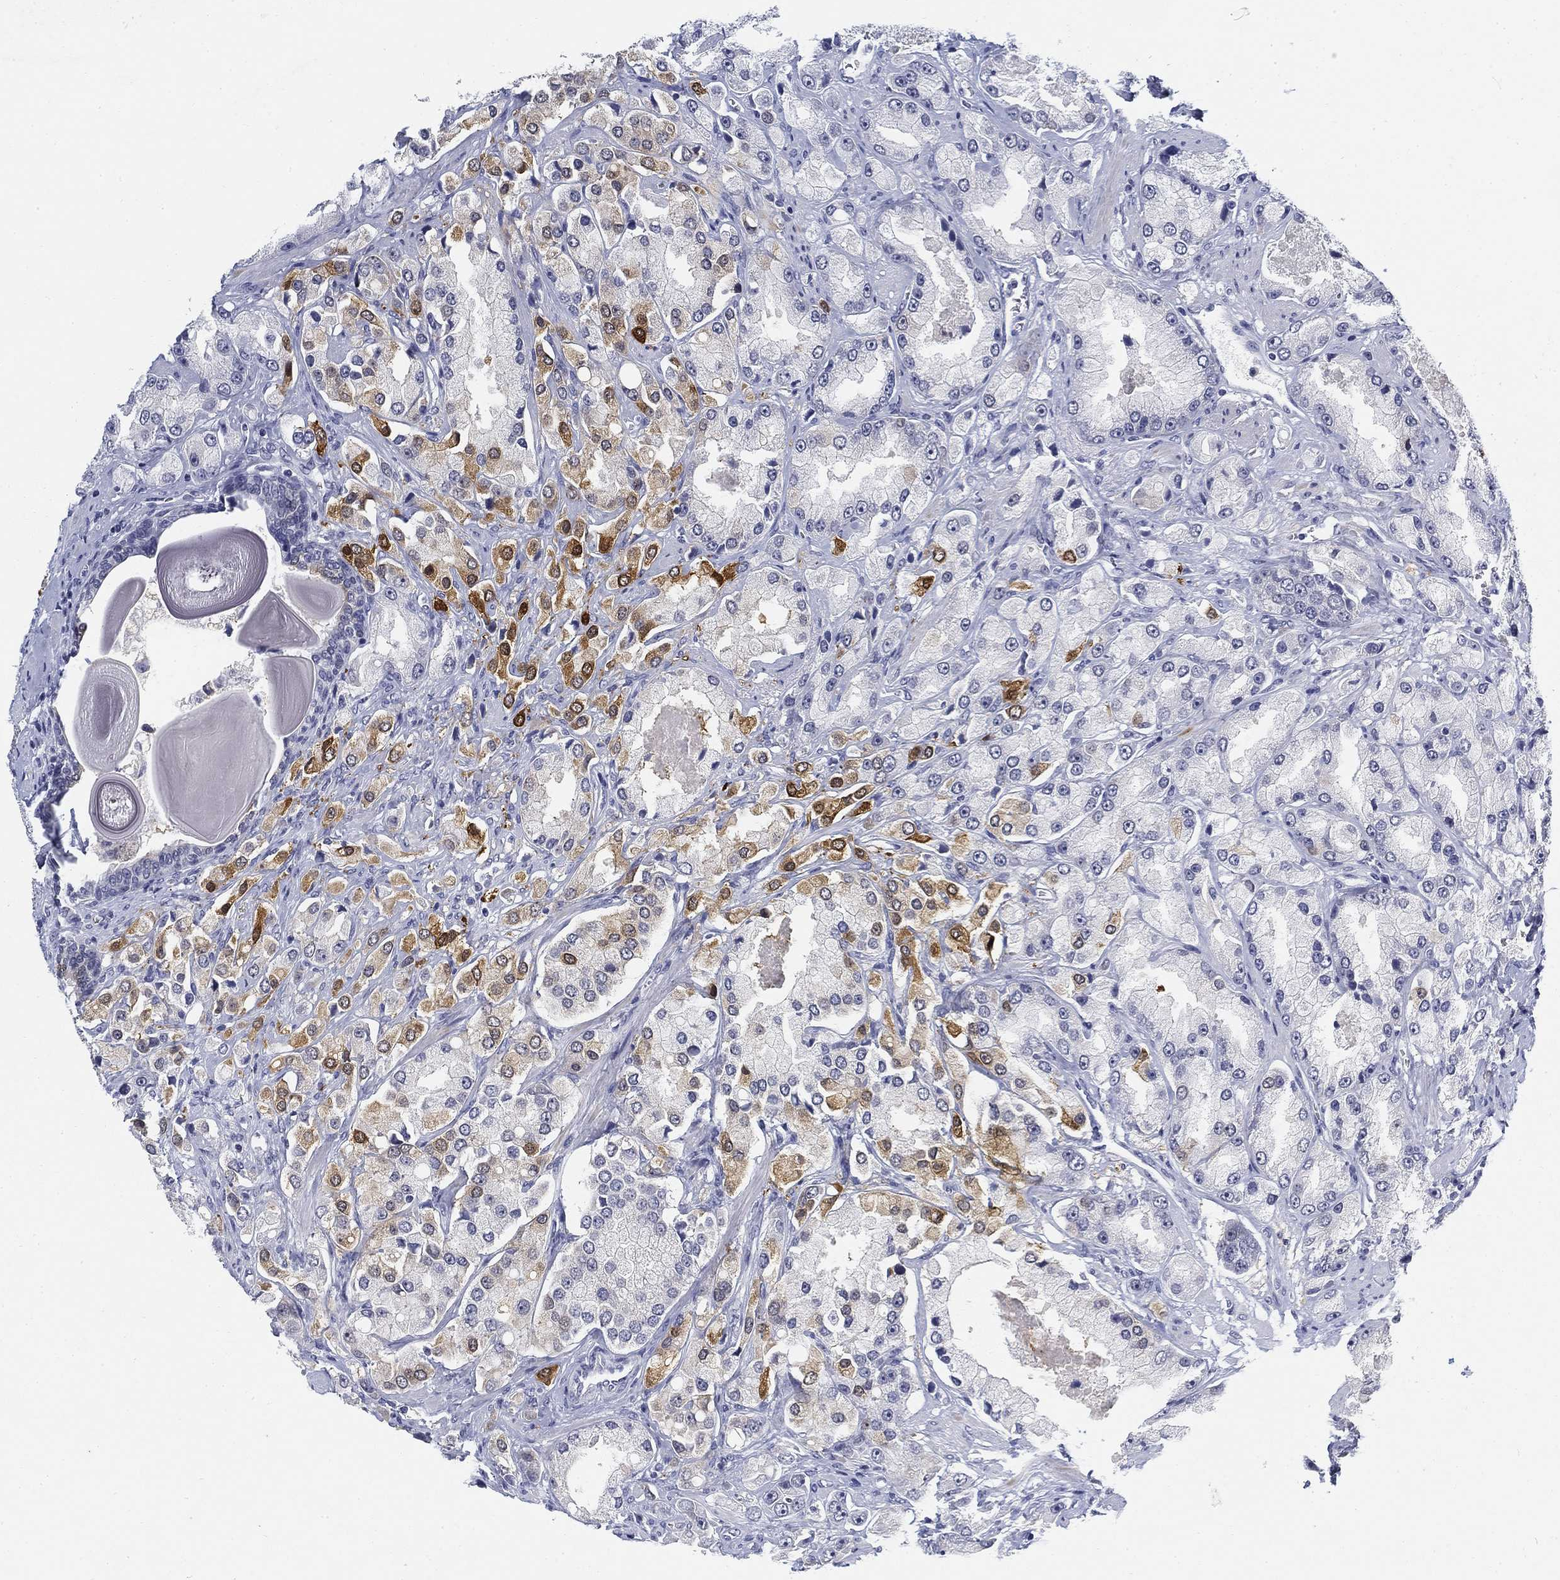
{"staining": {"intensity": "strong", "quantity": "25%-75%", "location": "cytoplasmic/membranous"}, "tissue": "prostate cancer", "cell_type": "Tumor cells", "image_type": "cancer", "snomed": [{"axis": "morphology", "description": "Adenocarcinoma, NOS"}, {"axis": "topography", "description": "Prostate and seminal vesicle, NOS"}, {"axis": "topography", "description": "Prostate"}], "caption": "Prostate cancer was stained to show a protein in brown. There is high levels of strong cytoplasmic/membranous positivity in approximately 25%-75% of tumor cells. The protein is stained brown, and the nuclei are stained in blue (DAB IHC with brightfield microscopy, high magnification).", "gene": "SLC2A5", "patient": {"sex": "male", "age": 64}}